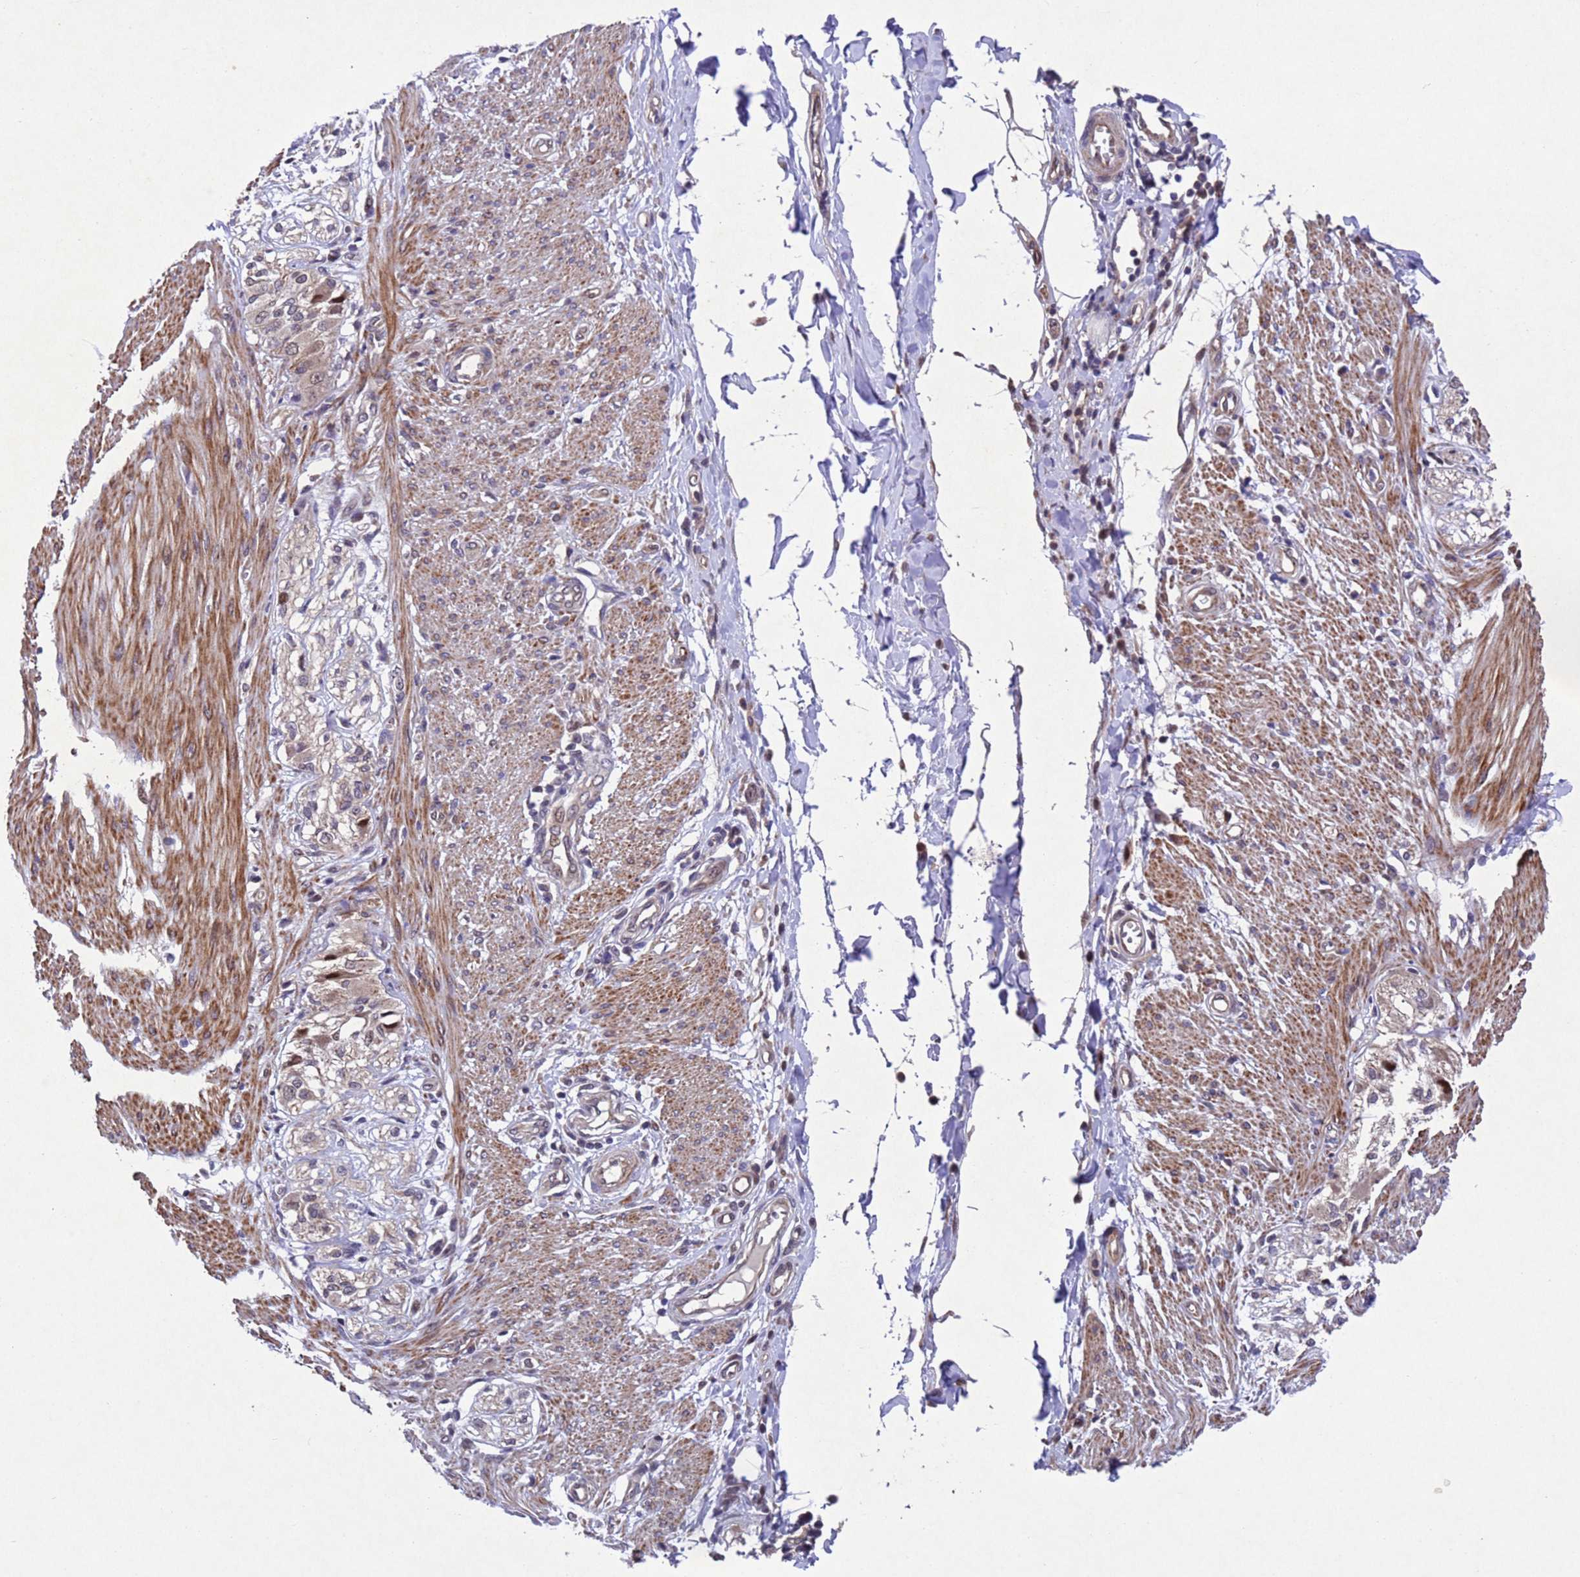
{"staining": {"intensity": "moderate", "quantity": ">75%", "location": "cytoplasmic/membranous"}, "tissue": "smooth muscle", "cell_type": "Smooth muscle cells", "image_type": "normal", "snomed": [{"axis": "morphology", "description": "Normal tissue, NOS"}, {"axis": "morphology", "description": "Adenocarcinoma, NOS"}, {"axis": "topography", "description": "Colon"}, {"axis": "topography", "description": "Peripheral nerve tissue"}], "caption": "Smooth muscle stained with immunohistochemistry reveals moderate cytoplasmic/membranous expression in approximately >75% of smooth muscle cells.", "gene": "TBK1", "patient": {"sex": "male", "age": 14}}